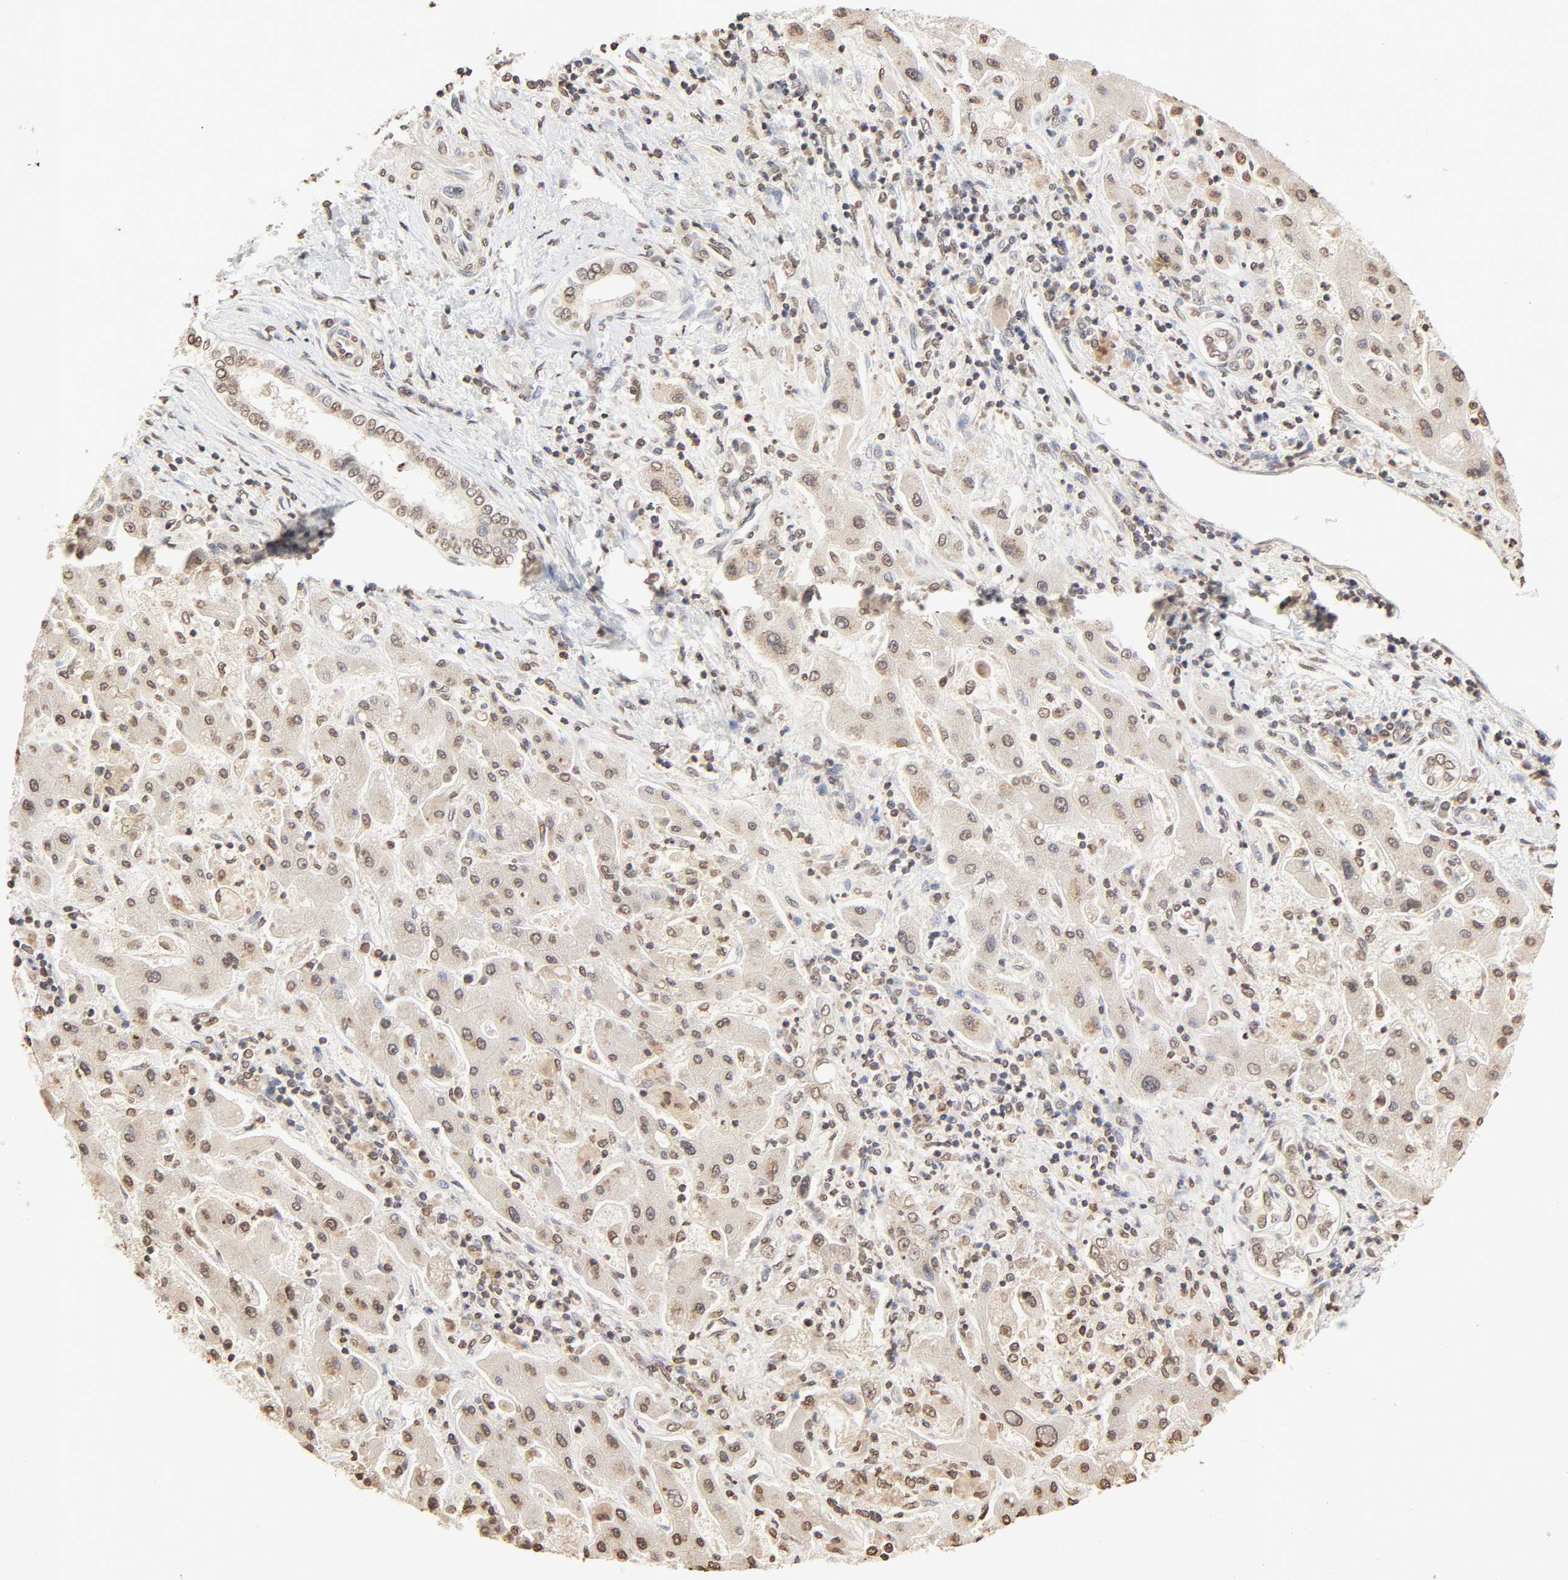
{"staining": {"intensity": "weak", "quantity": ">75%", "location": "cytoplasmic/membranous,nuclear"}, "tissue": "liver cancer", "cell_type": "Tumor cells", "image_type": "cancer", "snomed": [{"axis": "morphology", "description": "Cholangiocarcinoma"}, {"axis": "topography", "description": "Liver"}], "caption": "Liver cancer stained with a brown dye demonstrates weak cytoplasmic/membranous and nuclear positive expression in about >75% of tumor cells.", "gene": "TBL1X", "patient": {"sex": "male", "age": 50}}